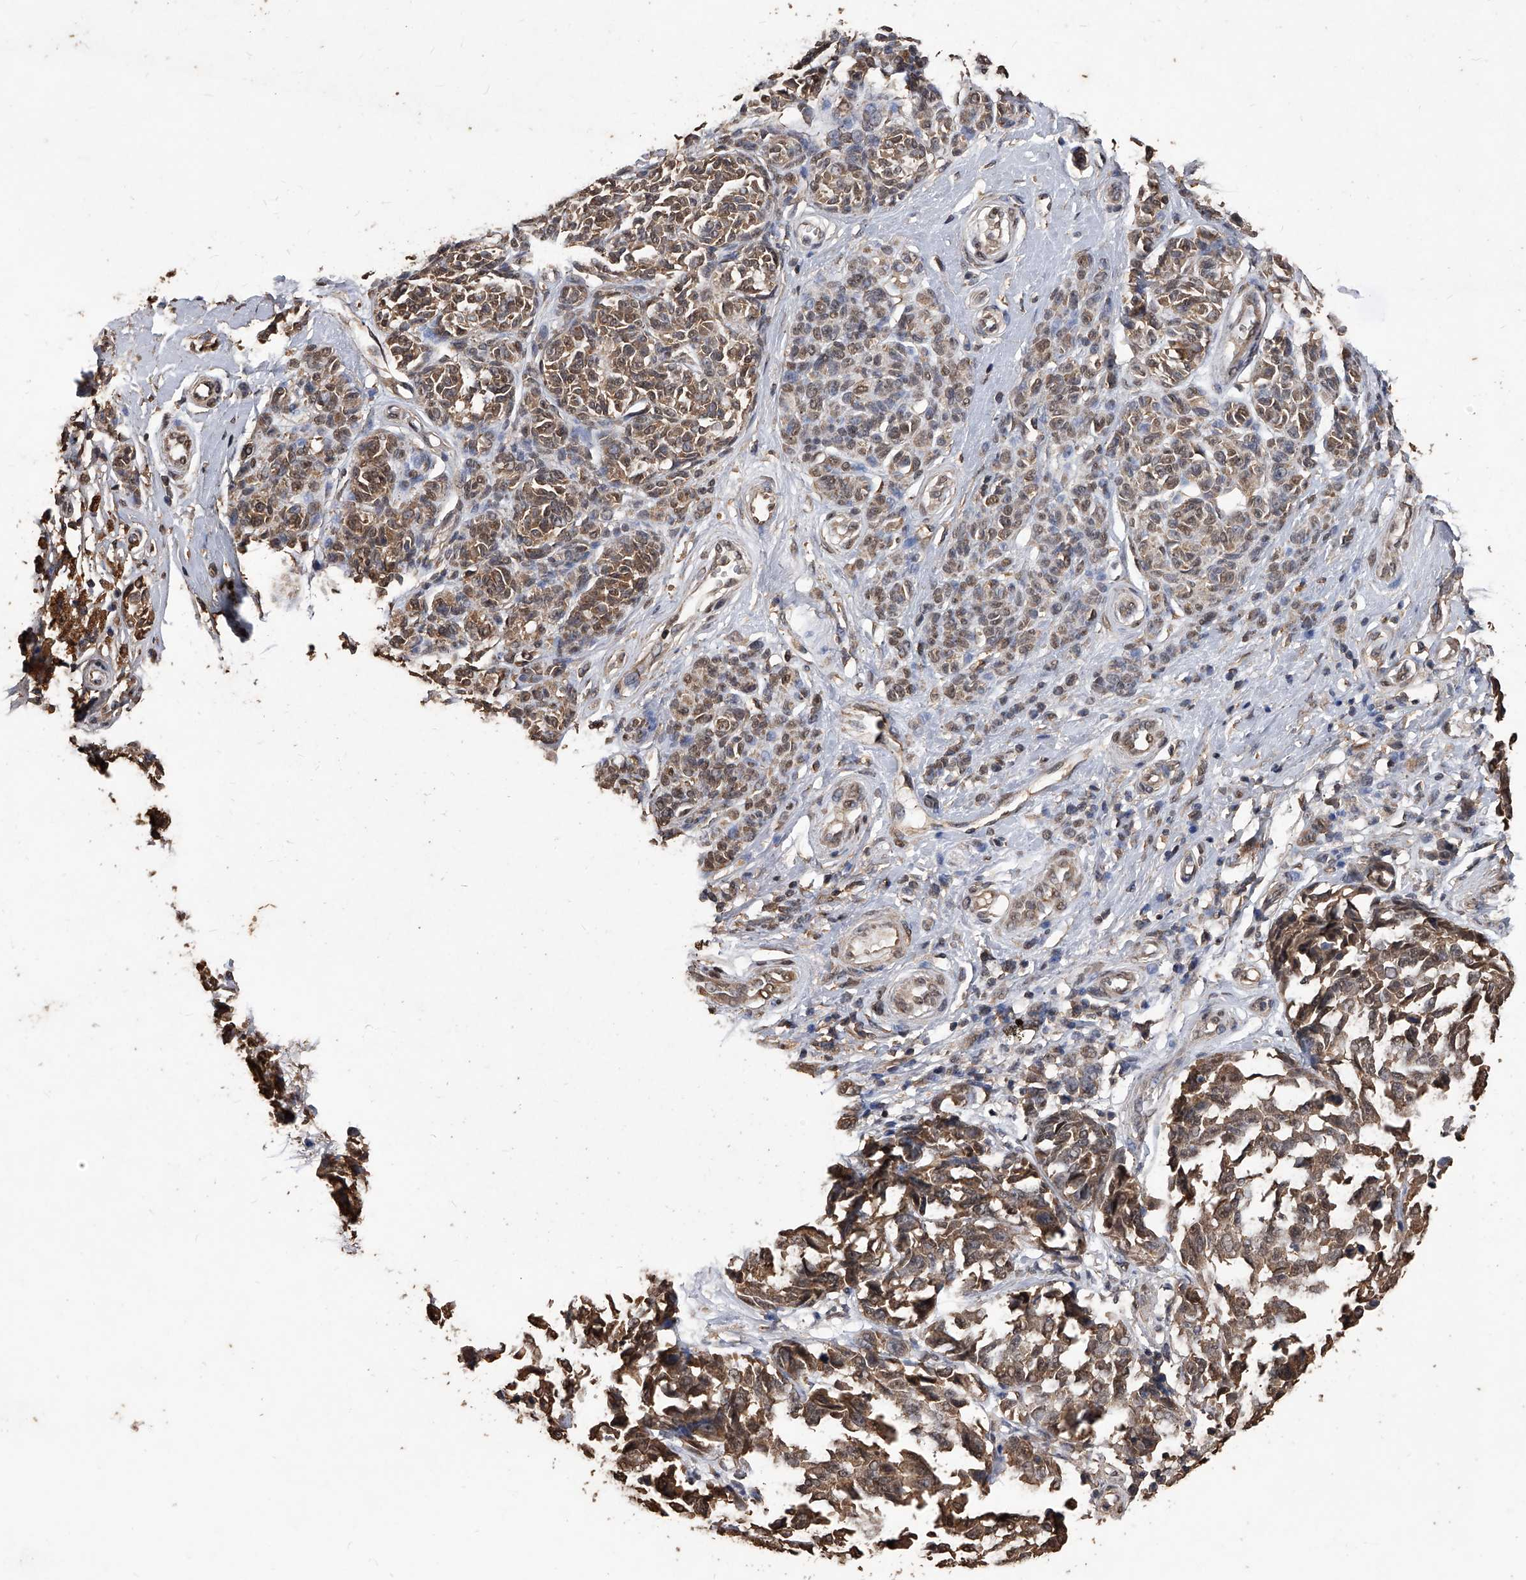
{"staining": {"intensity": "moderate", "quantity": ">75%", "location": "cytoplasmic/membranous"}, "tissue": "melanoma", "cell_type": "Tumor cells", "image_type": "cancer", "snomed": [{"axis": "morphology", "description": "Malignant melanoma, NOS"}, {"axis": "topography", "description": "Skin"}], "caption": "An IHC histopathology image of neoplastic tissue is shown. Protein staining in brown labels moderate cytoplasmic/membranous positivity in malignant melanoma within tumor cells.", "gene": "FBXL4", "patient": {"sex": "female", "age": 64}}